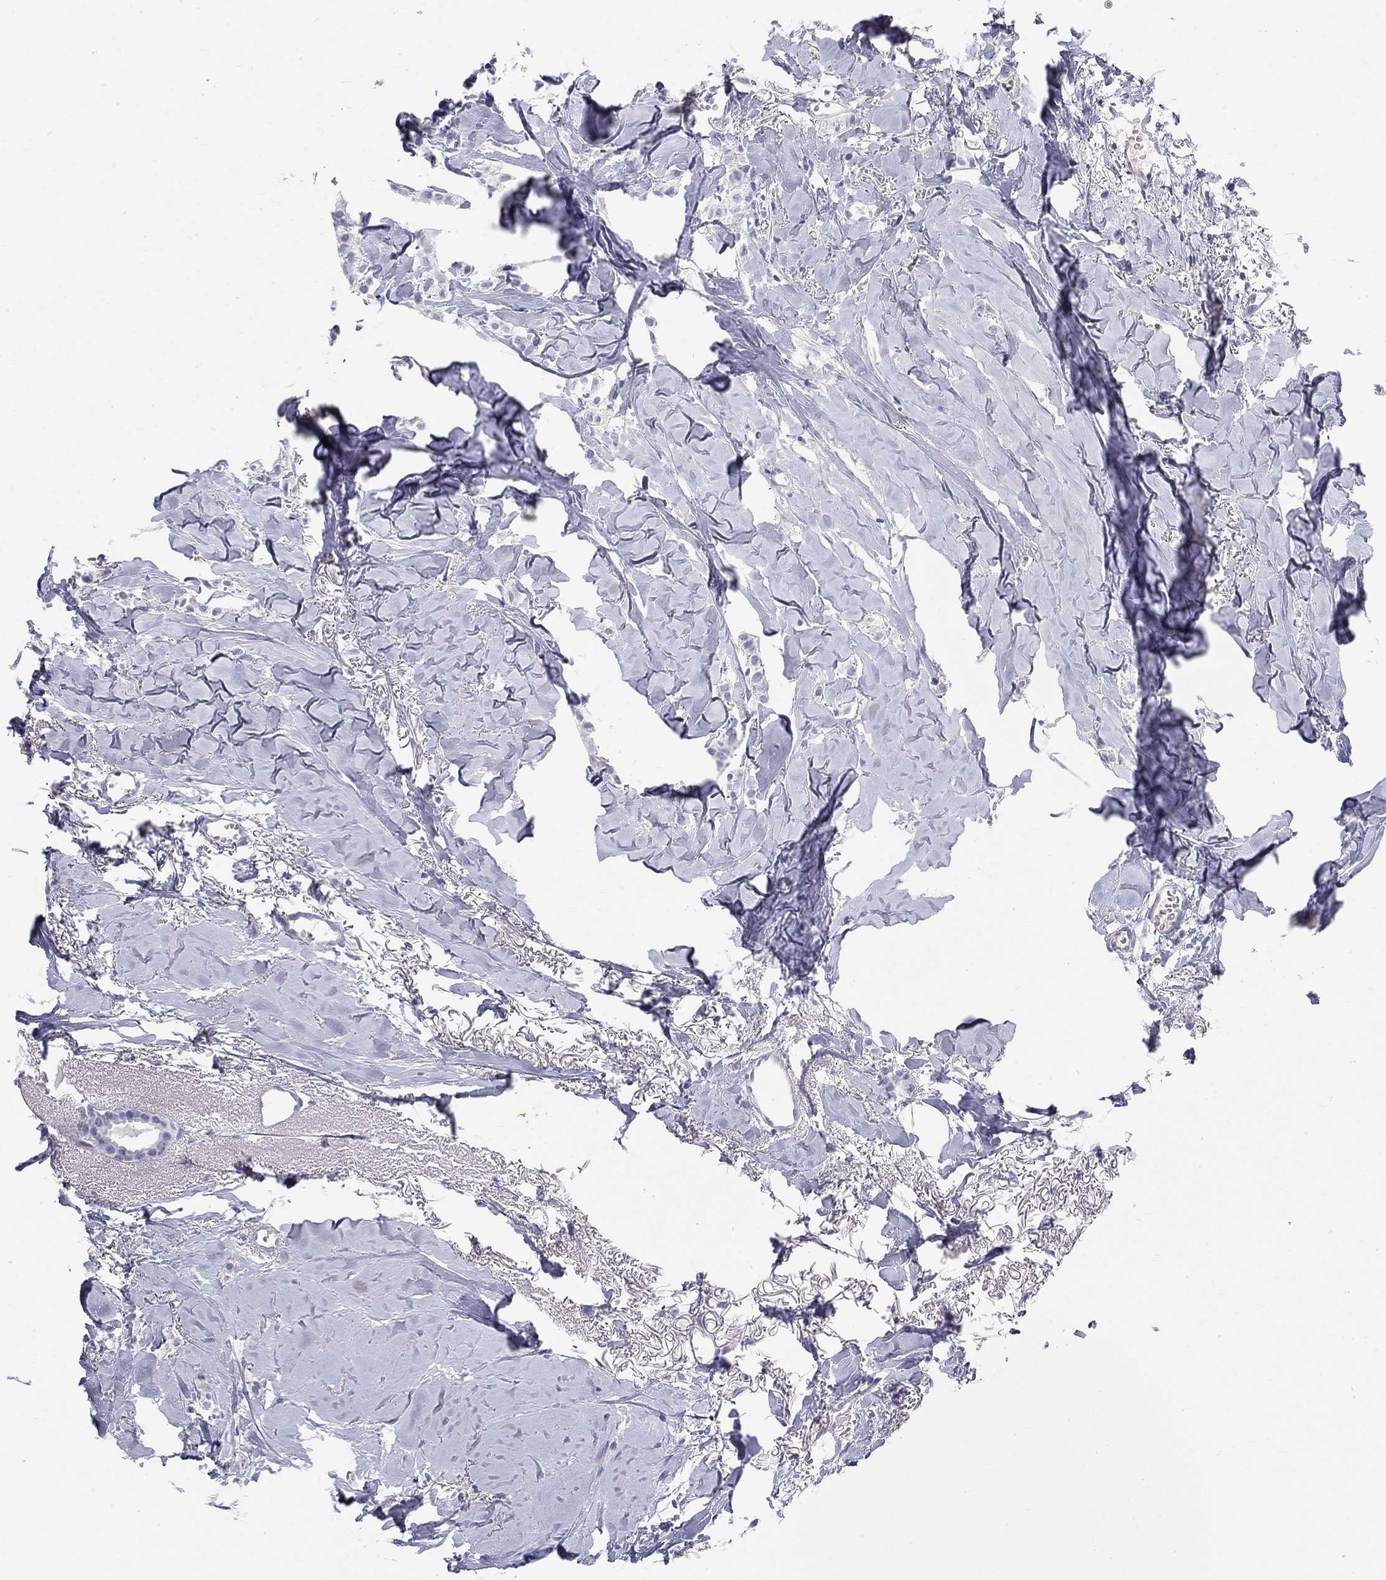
{"staining": {"intensity": "negative", "quantity": "none", "location": "none"}, "tissue": "breast cancer", "cell_type": "Tumor cells", "image_type": "cancer", "snomed": [{"axis": "morphology", "description": "Duct carcinoma"}, {"axis": "topography", "description": "Breast"}], "caption": "A micrograph of human breast cancer (infiltrating ductal carcinoma) is negative for staining in tumor cells. Nuclei are stained in blue.", "gene": "PHOX2B", "patient": {"sex": "female", "age": 85}}